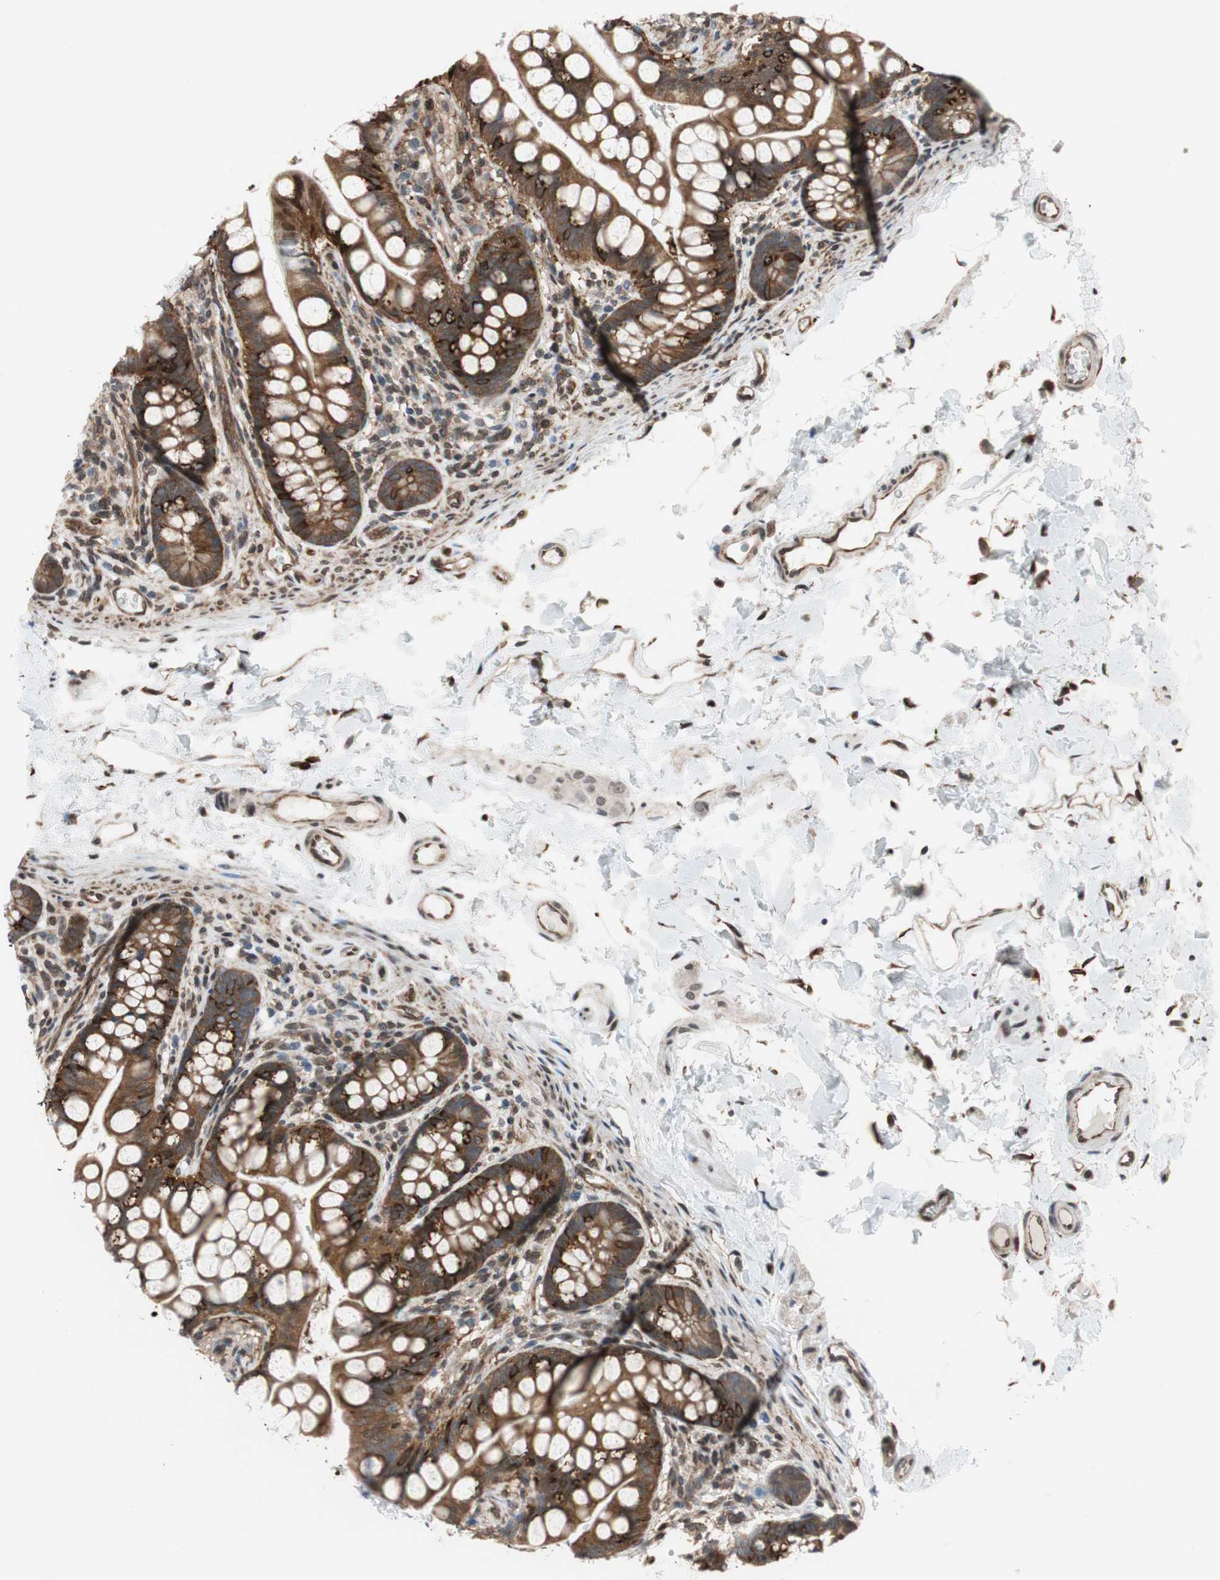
{"staining": {"intensity": "moderate", "quantity": "25%-75%", "location": "cytoplasmic/membranous"}, "tissue": "small intestine", "cell_type": "Glandular cells", "image_type": "normal", "snomed": [{"axis": "morphology", "description": "Normal tissue, NOS"}, {"axis": "topography", "description": "Small intestine"}], "caption": "This image reveals immunohistochemistry staining of normal human small intestine, with medium moderate cytoplasmic/membranous staining in approximately 25%-75% of glandular cells.", "gene": "ZNF512B", "patient": {"sex": "female", "age": 58}}